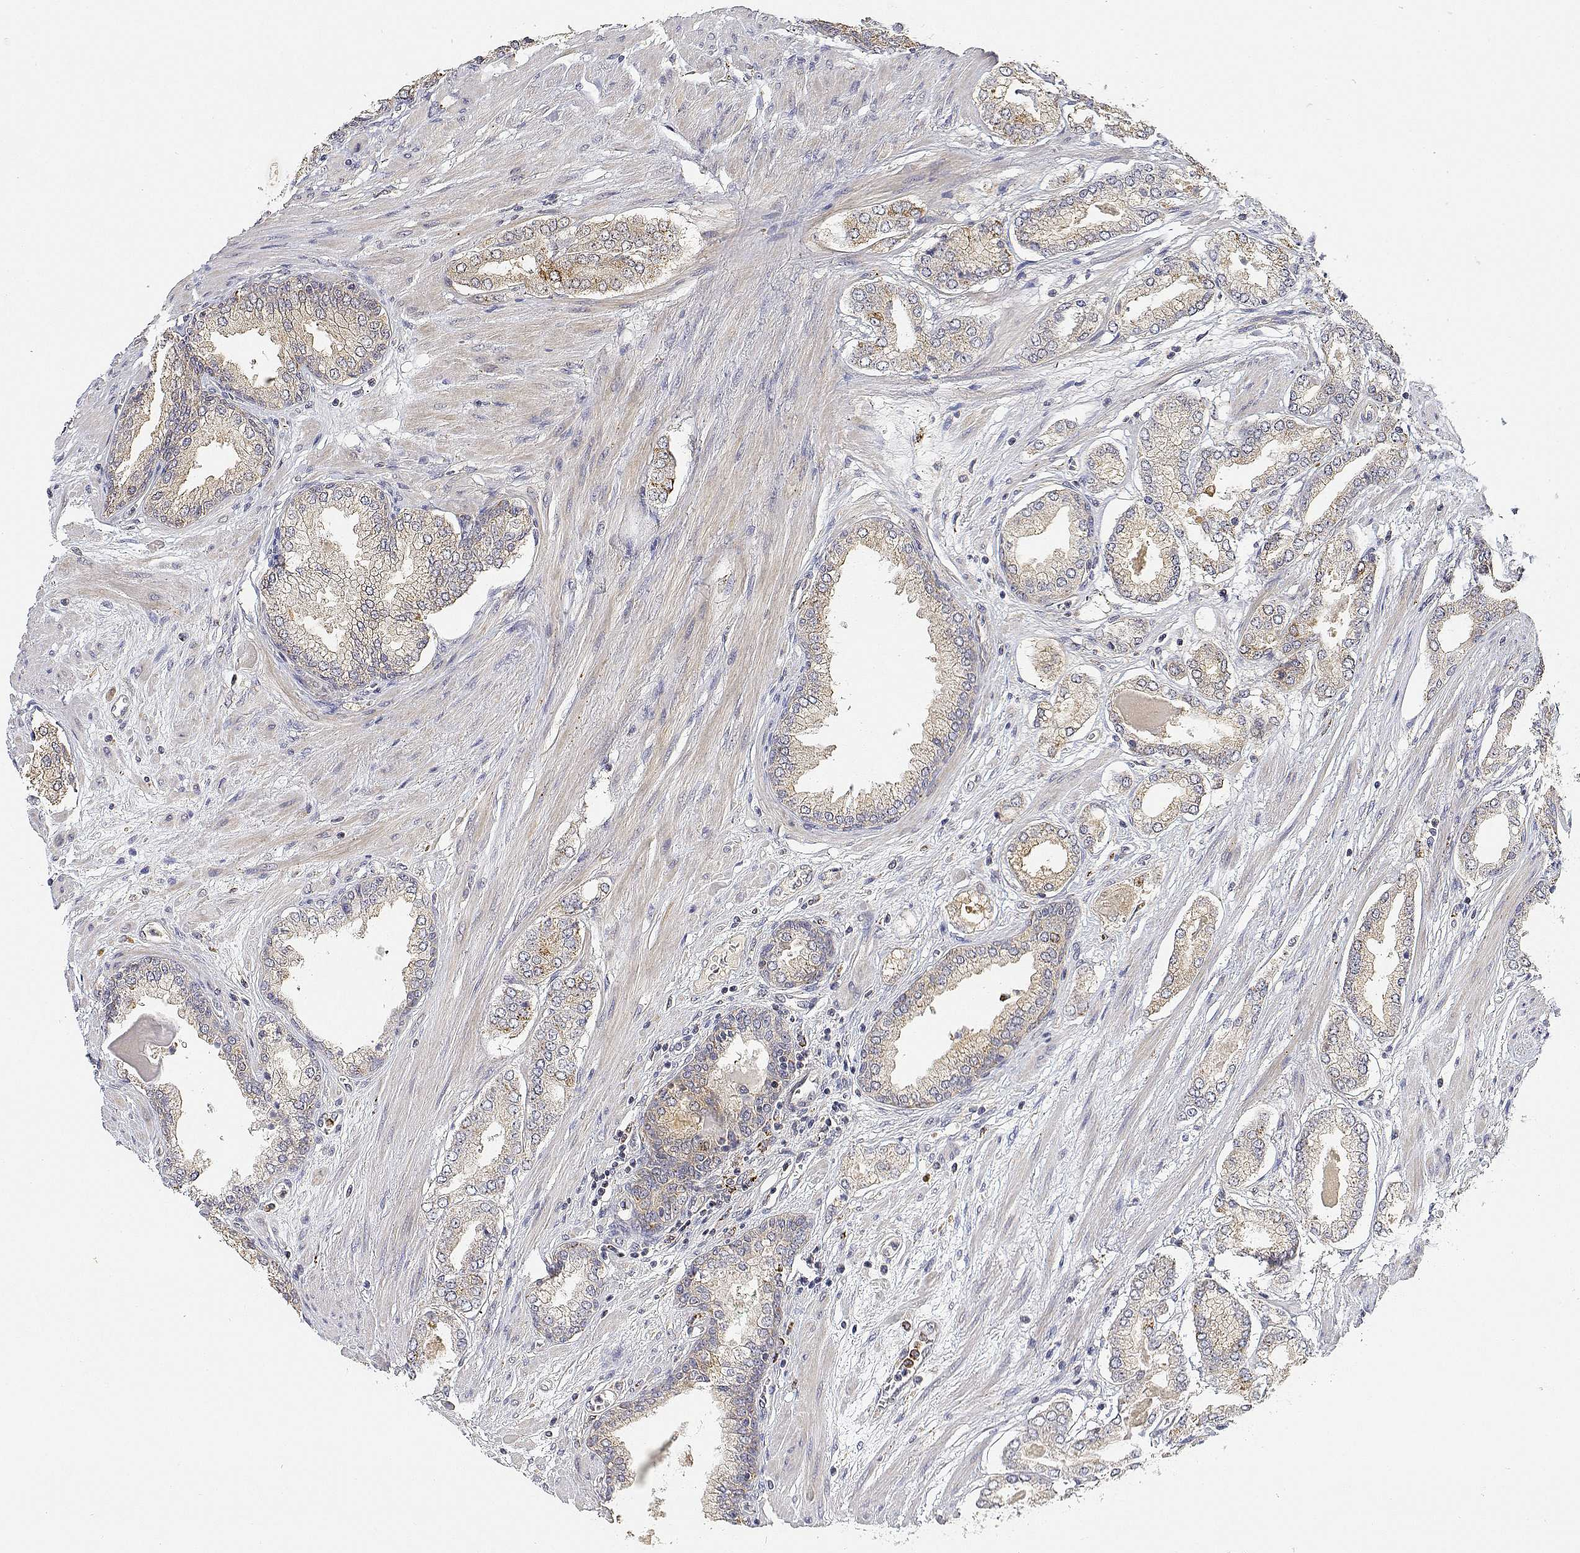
{"staining": {"intensity": "weak", "quantity": "<25%", "location": "cytoplasmic/membranous"}, "tissue": "prostate cancer", "cell_type": "Tumor cells", "image_type": "cancer", "snomed": [{"axis": "morphology", "description": "Adenocarcinoma, Low grade"}, {"axis": "topography", "description": "Prostate"}], "caption": "Tumor cells show no significant positivity in prostate cancer.", "gene": "LONRF3", "patient": {"sex": "male", "age": 64}}